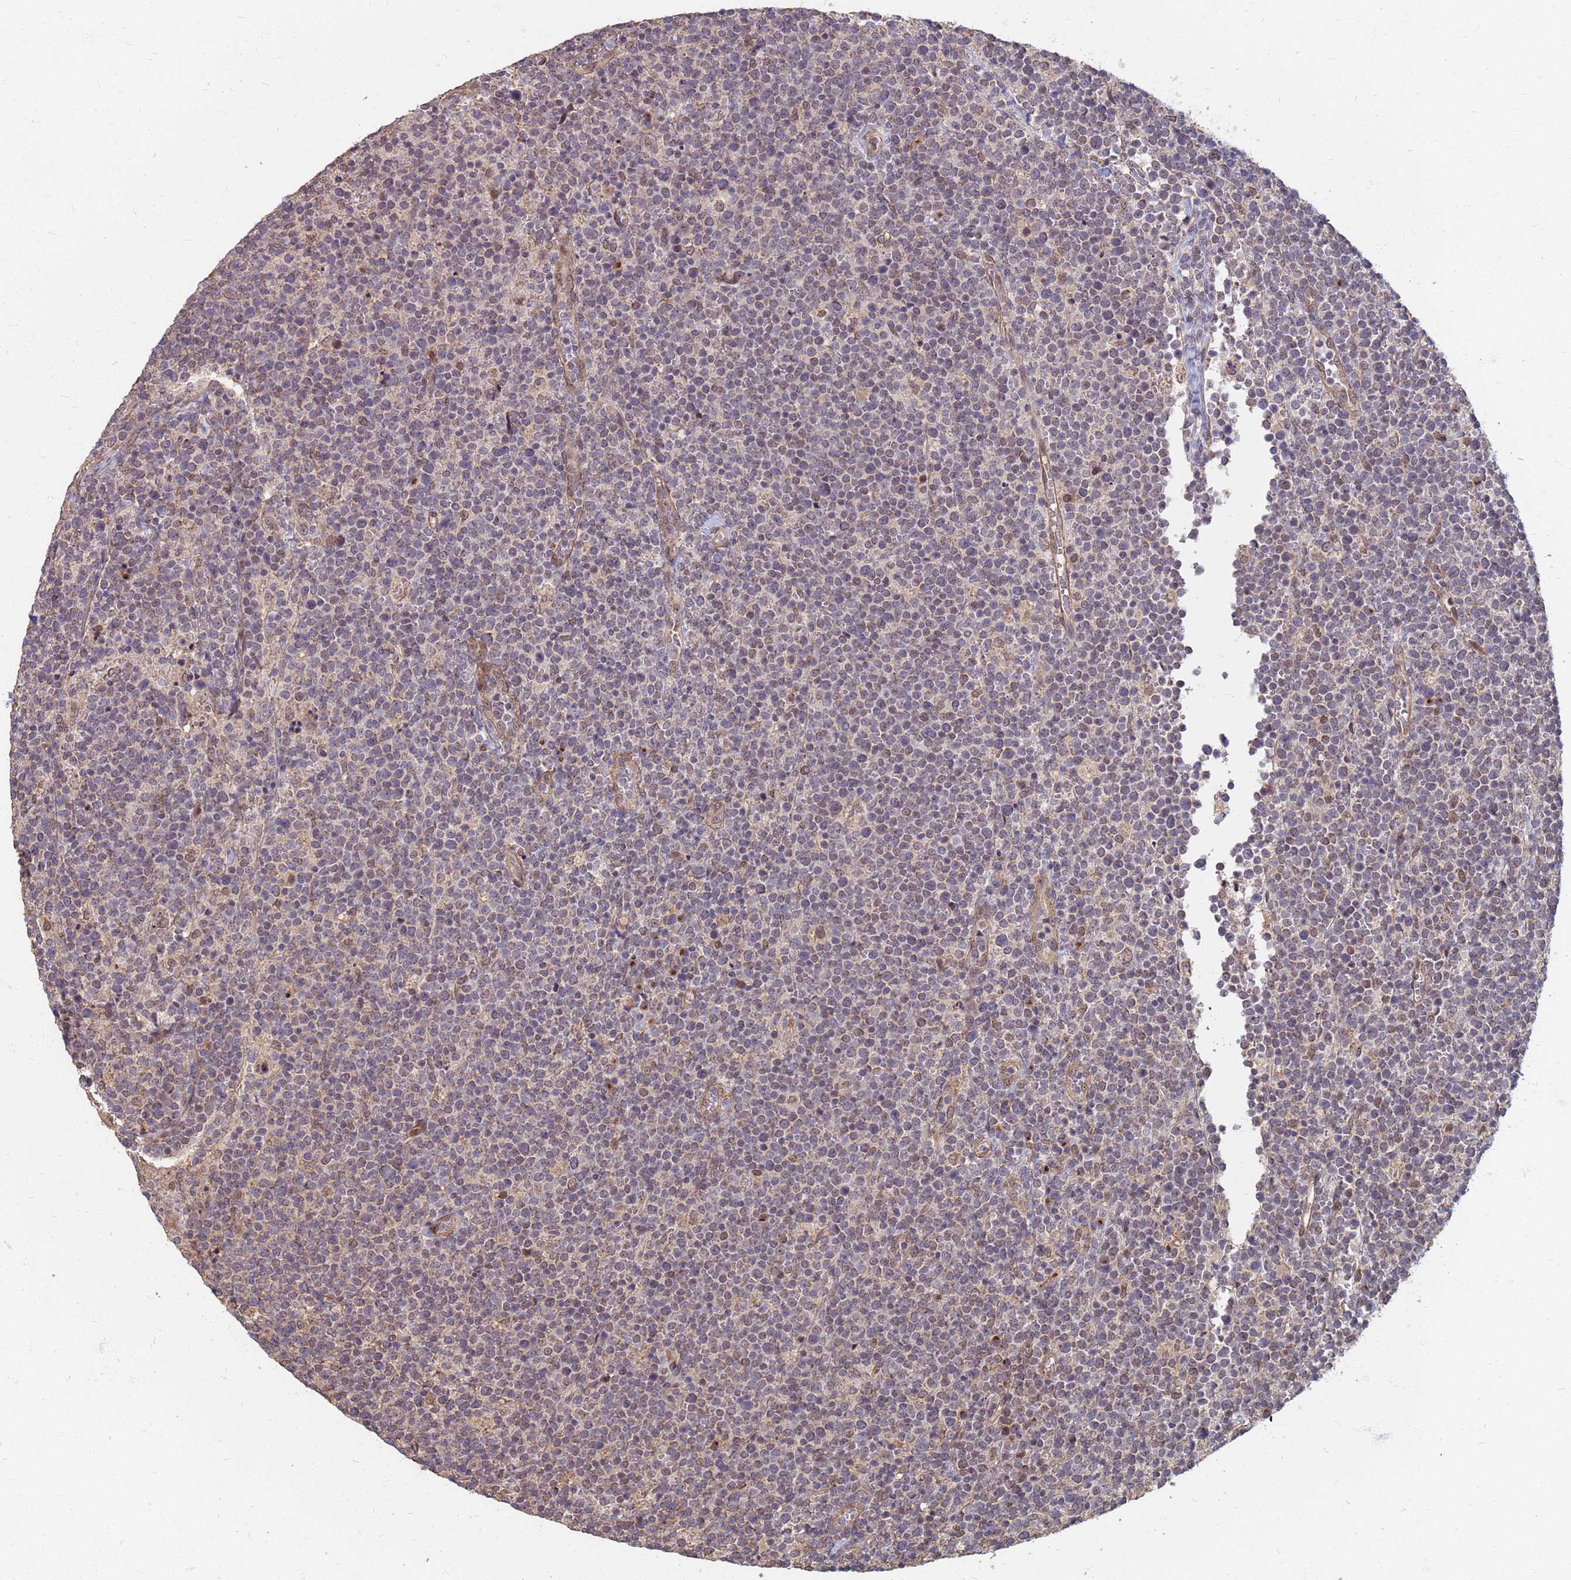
{"staining": {"intensity": "weak", "quantity": "25%-75%", "location": "nuclear"}, "tissue": "lymphoma", "cell_type": "Tumor cells", "image_type": "cancer", "snomed": [{"axis": "morphology", "description": "Malignant lymphoma, non-Hodgkin's type, High grade"}, {"axis": "topography", "description": "Lymph node"}], "caption": "Immunohistochemistry (IHC) (DAB (3,3'-diaminobenzidine)) staining of lymphoma reveals weak nuclear protein staining in approximately 25%-75% of tumor cells.", "gene": "ITGB4", "patient": {"sex": "male", "age": 61}}